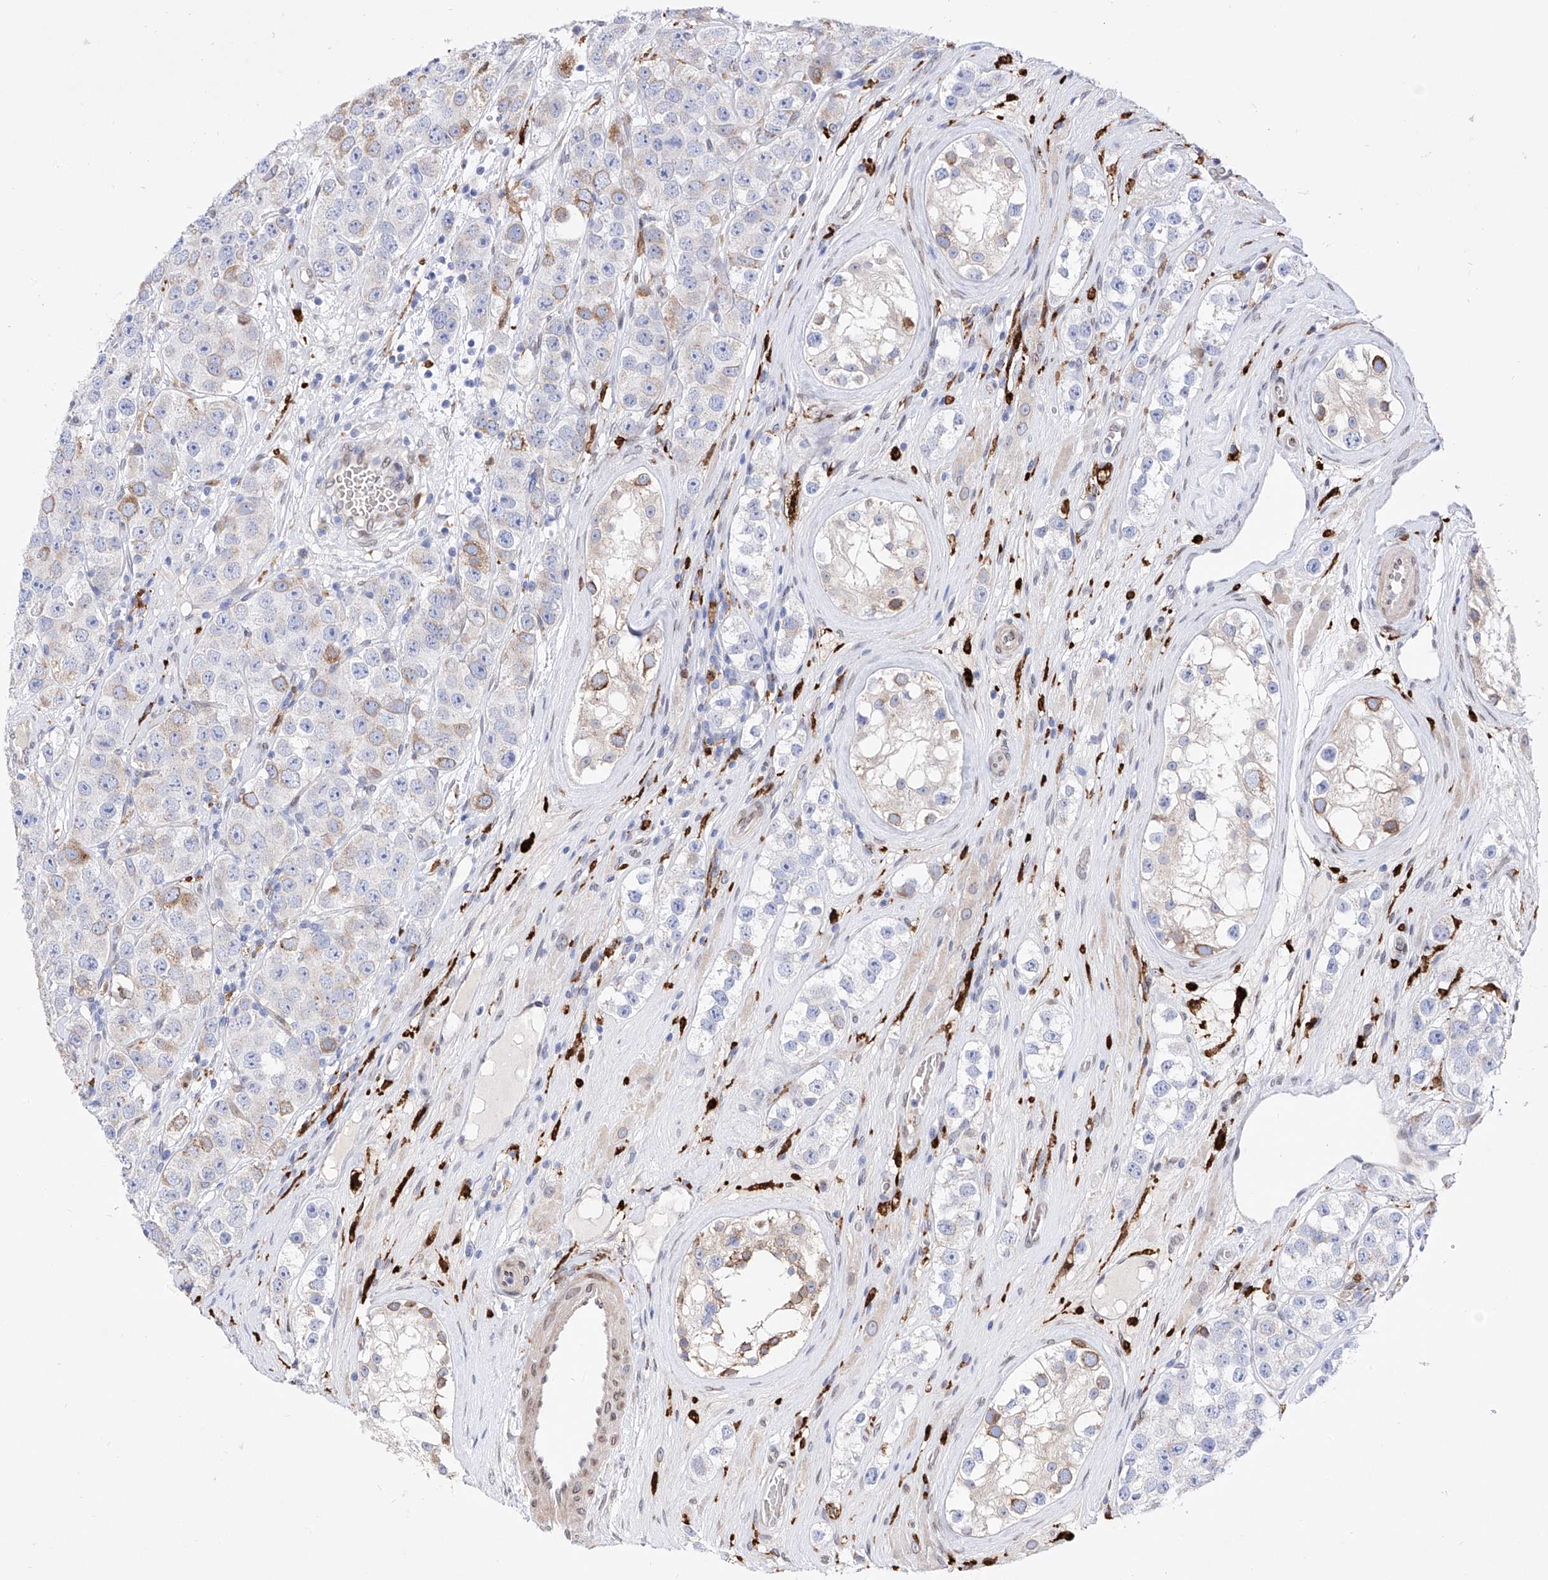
{"staining": {"intensity": "moderate", "quantity": "<25%", "location": "cytoplasmic/membranous"}, "tissue": "testis cancer", "cell_type": "Tumor cells", "image_type": "cancer", "snomed": [{"axis": "morphology", "description": "Seminoma, NOS"}, {"axis": "topography", "description": "Testis"}], "caption": "This histopathology image reveals immunohistochemistry staining of human testis cancer, with low moderate cytoplasmic/membranous expression in approximately <25% of tumor cells.", "gene": "LCLAT1", "patient": {"sex": "male", "age": 28}}